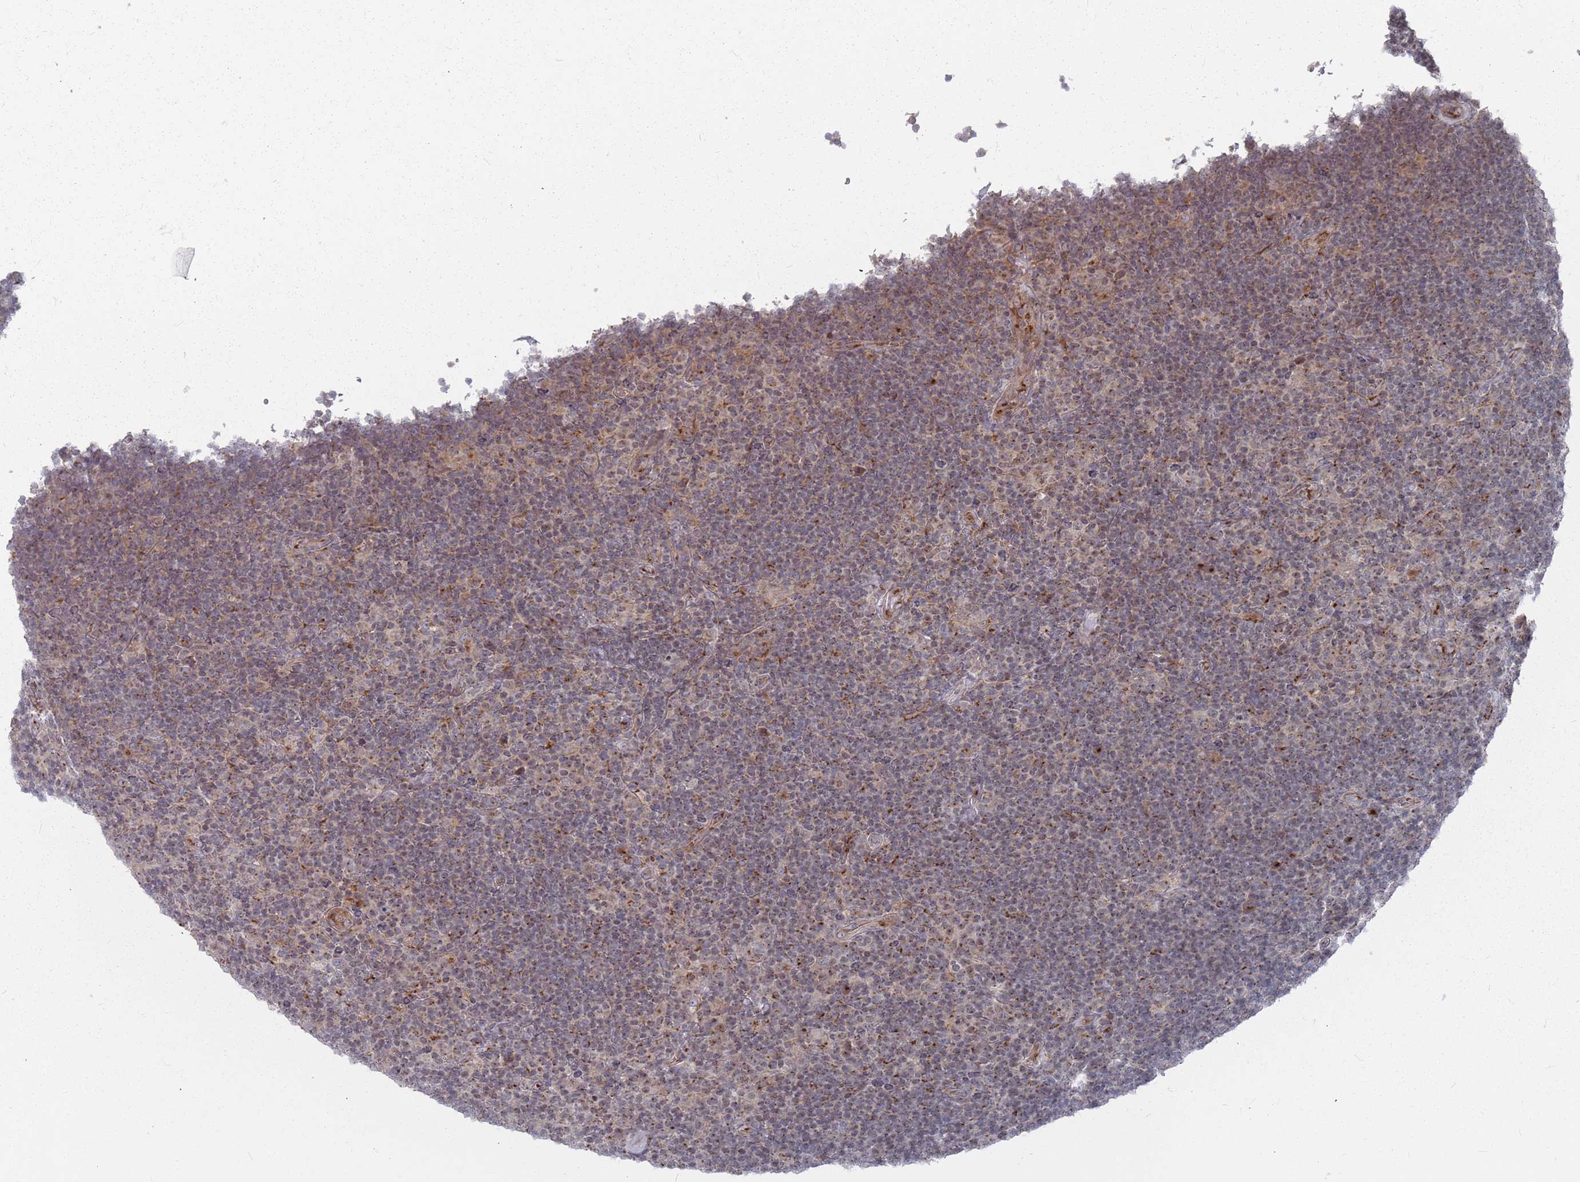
{"staining": {"intensity": "negative", "quantity": "none", "location": "none"}, "tissue": "lymphoma", "cell_type": "Tumor cells", "image_type": "cancer", "snomed": [{"axis": "morphology", "description": "Hodgkin's disease, NOS"}, {"axis": "topography", "description": "Lymph node"}], "caption": "Immunohistochemical staining of human lymphoma exhibits no significant expression in tumor cells.", "gene": "FMO4", "patient": {"sex": "female", "age": 57}}